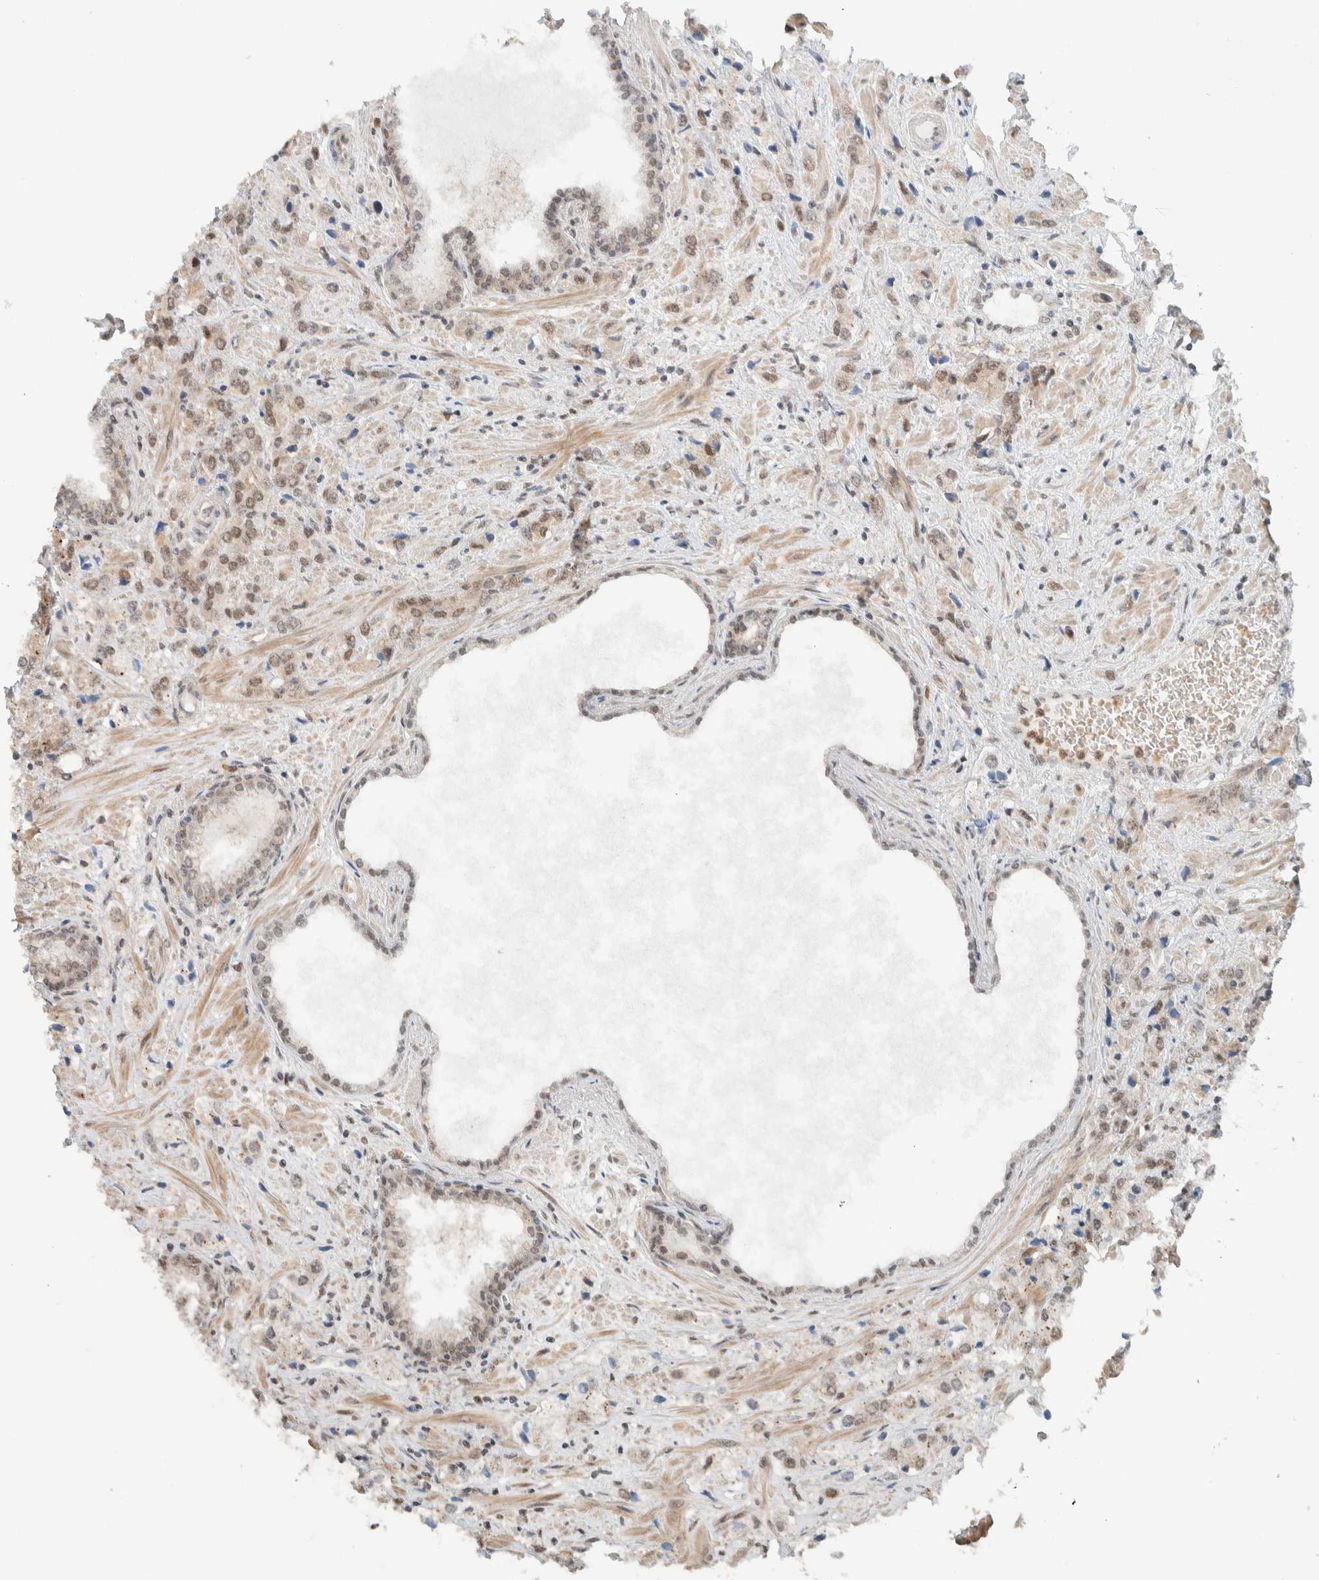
{"staining": {"intensity": "weak", "quantity": ">75%", "location": "nuclear"}, "tissue": "prostate cancer", "cell_type": "Tumor cells", "image_type": "cancer", "snomed": [{"axis": "morphology", "description": "Adenocarcinoma, High grade"}, {"axis": "topography", "description": "Prostate"}], "caption": "Immunohistochemical staining of human high-grade adenocarcinoma (prostate) exhibits low levels of weak nuclear protein expression in about >75% of tumor cells. The protein of interest is stained brown, and the nuclei are stained in blue (DAB (3,3'-diaminobenzidine) IHC with brightfield microscopy, high magnification).", "gene": "ZBTB2", "patient": {"sex": "male", "age": 66}}